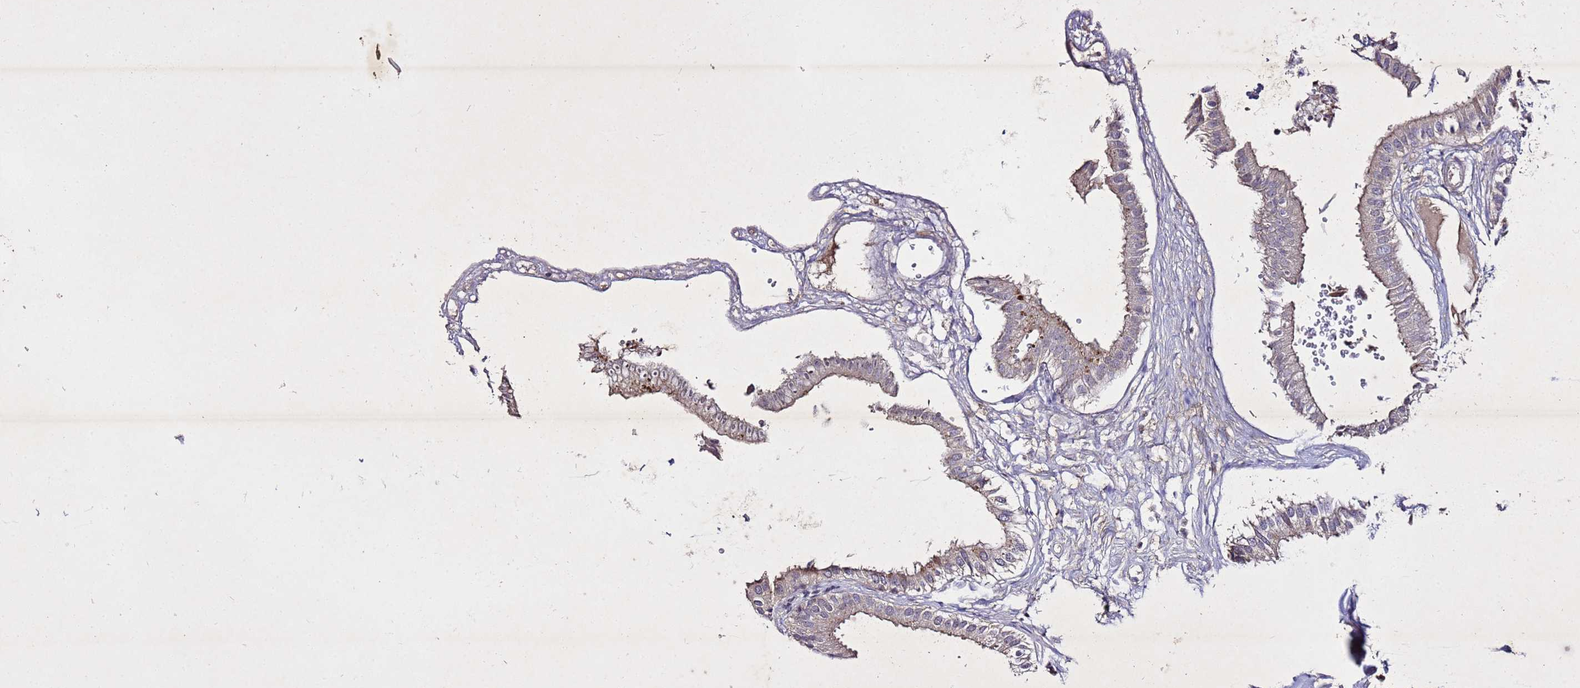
{"staining": {"intensity": "weak", "quantity": "25%-75%", "location": "cytoplasmic/membranous"}, "tissue": "gallbladder", "cell_type": "Glandular cells", "image_type": "normal", "snomed": [{"axis": "morphology", "description": "Normal tissue, NOS"}, {"axis": "topography", "description": "Gallbladder"}], "caption": "Immunohistochemistry histopathology image of normal gallbladder stained for a protein (brown), which demonstrates low levels of weak cytoplasmic/membranous staining in approximately 25%-75% of glandular cells.", "gene": "SV2B", "patient": {"sex": "female", "age": 61}}